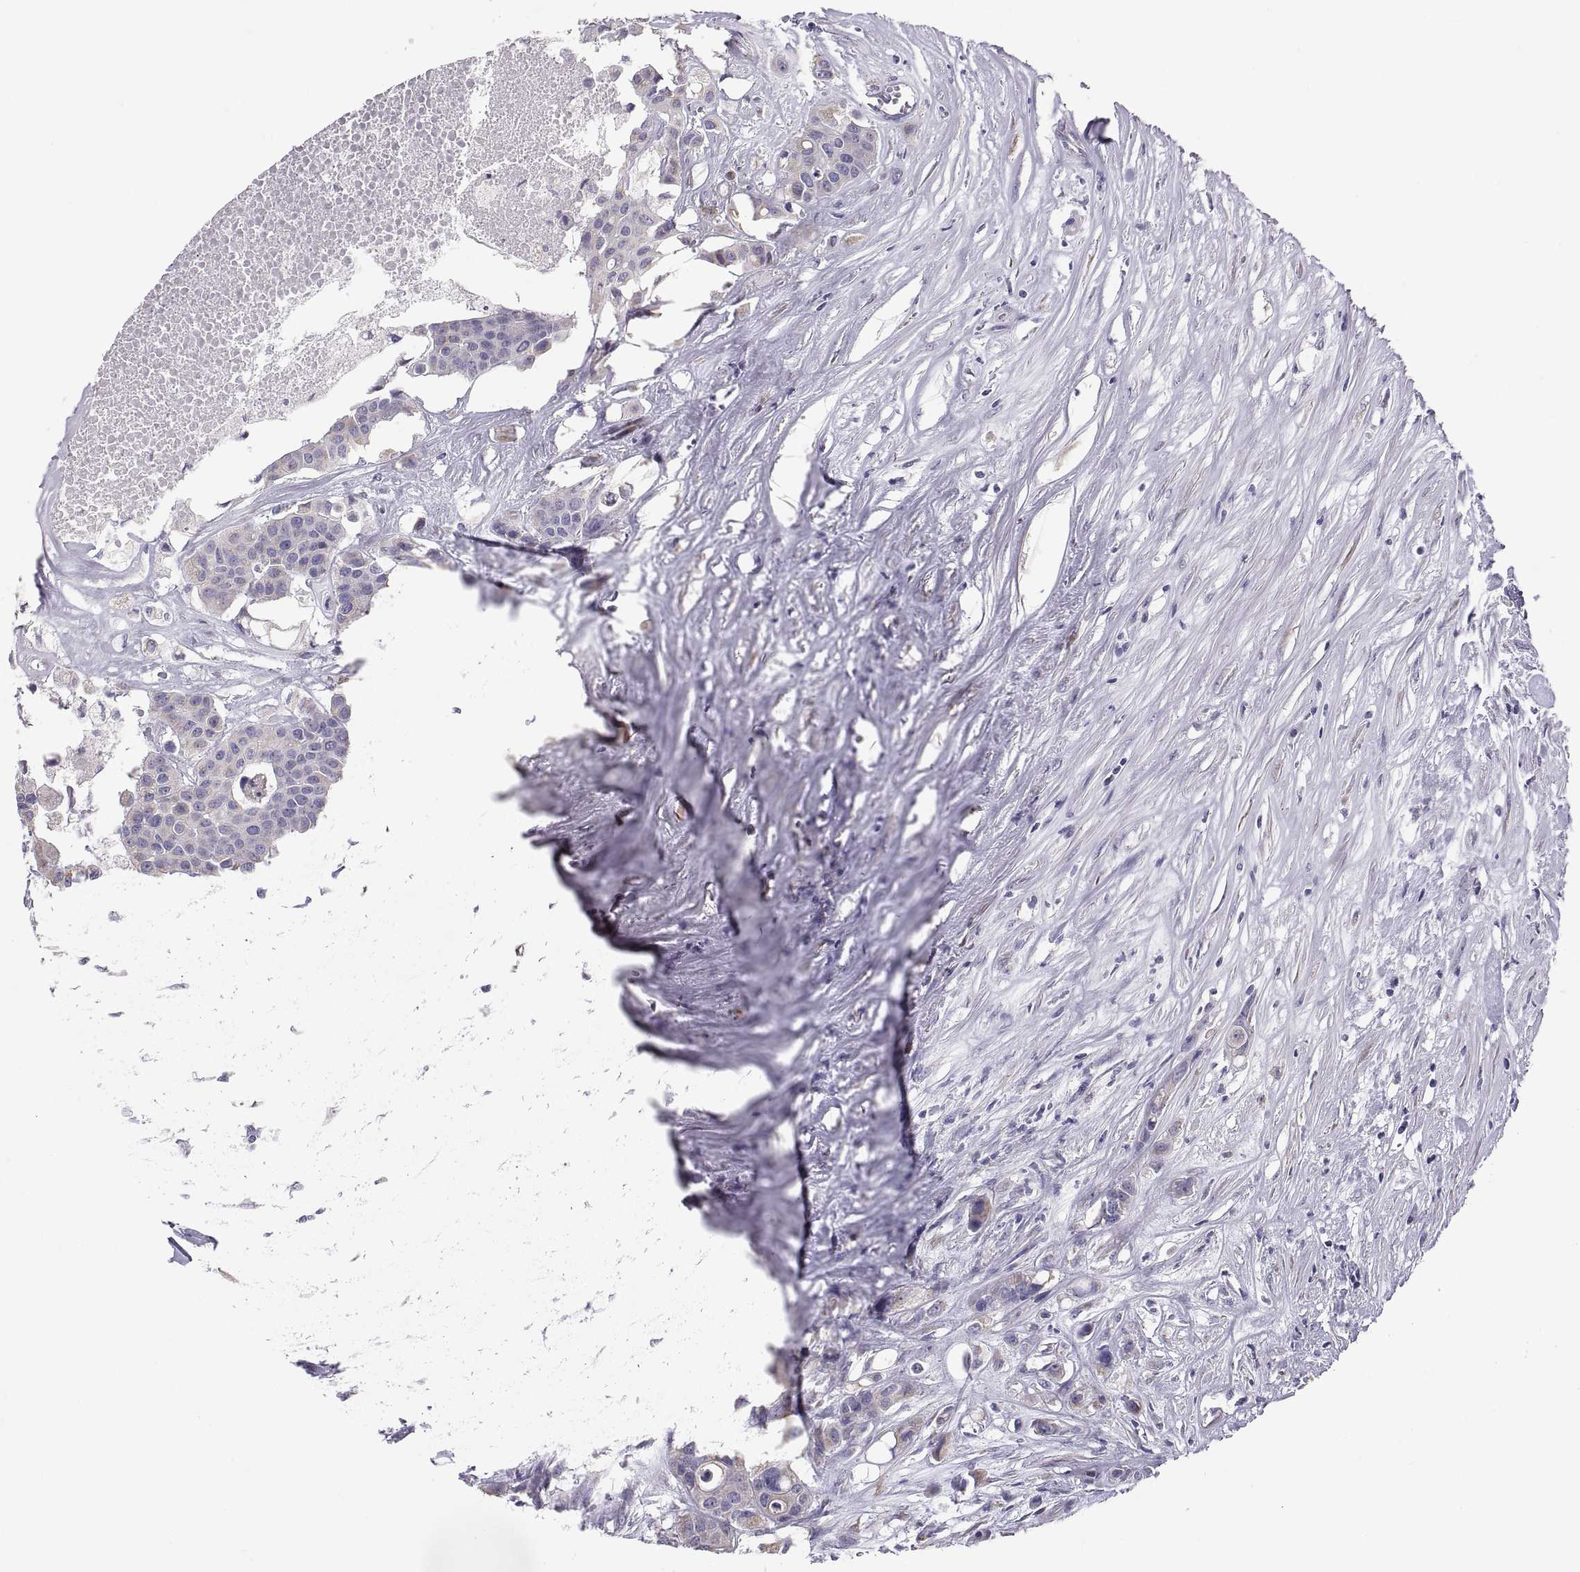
{"staining": {"intensity": "weak", "quantity": "<25%", "location": "cytoplasmic/membranous"}, "tissue": "carcinoid", "cell_type": "Tumor cells", "image_type": "cancer", "snomed": [{"axis": "morphology", "description": "Carcinoid, malignant, NOS"}, {"axis": "topography", "description": "Colon"}], "caption": "High power microscopy image of an IHC histopathology image of carcinoid, revealing no significant positivity in tumor cells. The staining was performed using DAB to visualize the protein expression in brown, while the nuclei were stained in blue with hematoxylin (Magnification: 20x).", "gene": "TNNC1", "patient": {"sex": "male", "age": 81}}